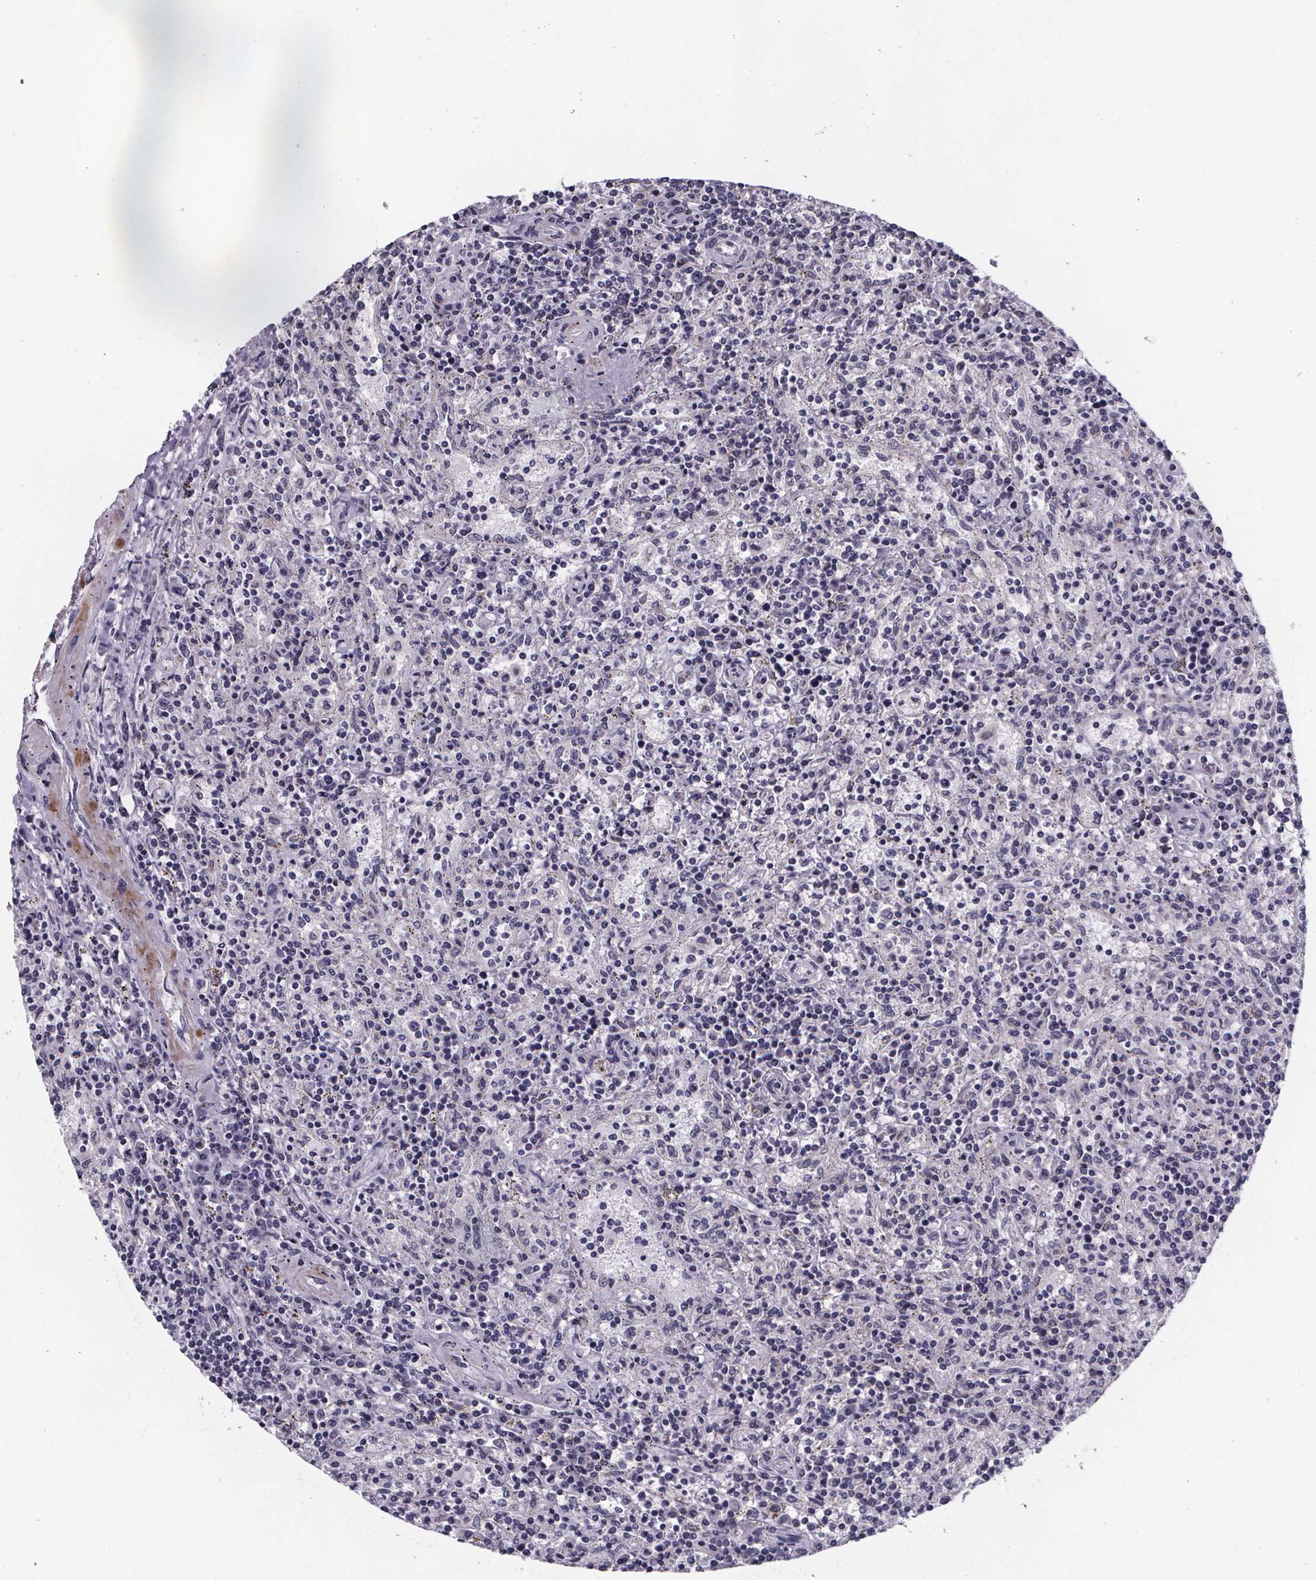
{"staining": {"intensity": "negative", "quantity": "none", "location": "none"}, "tissue": "lymphoma", "cell_type": "Tumor cells", "image_type": "cancer", "snomed": [{"axis": "morphology", "description": "Malignant lymphoma, non-Hodgkin's type, Low grade"}, {"axis": "topography", "description": "Spleen"}], "caption": "DAB (3,3'-diaminobenzidine) immunohistochemical staining of low-grade malignant lymphoma, non-Hodgkin's type displays no significant positivity in tumor cells. (Brightfield microscopy of DAB (3,3'-diaminobenzidine) immunohistochemistry (IHC) at high magnification).", "gene": "PAH", "patient": {"sex": "male", "age": 62}}